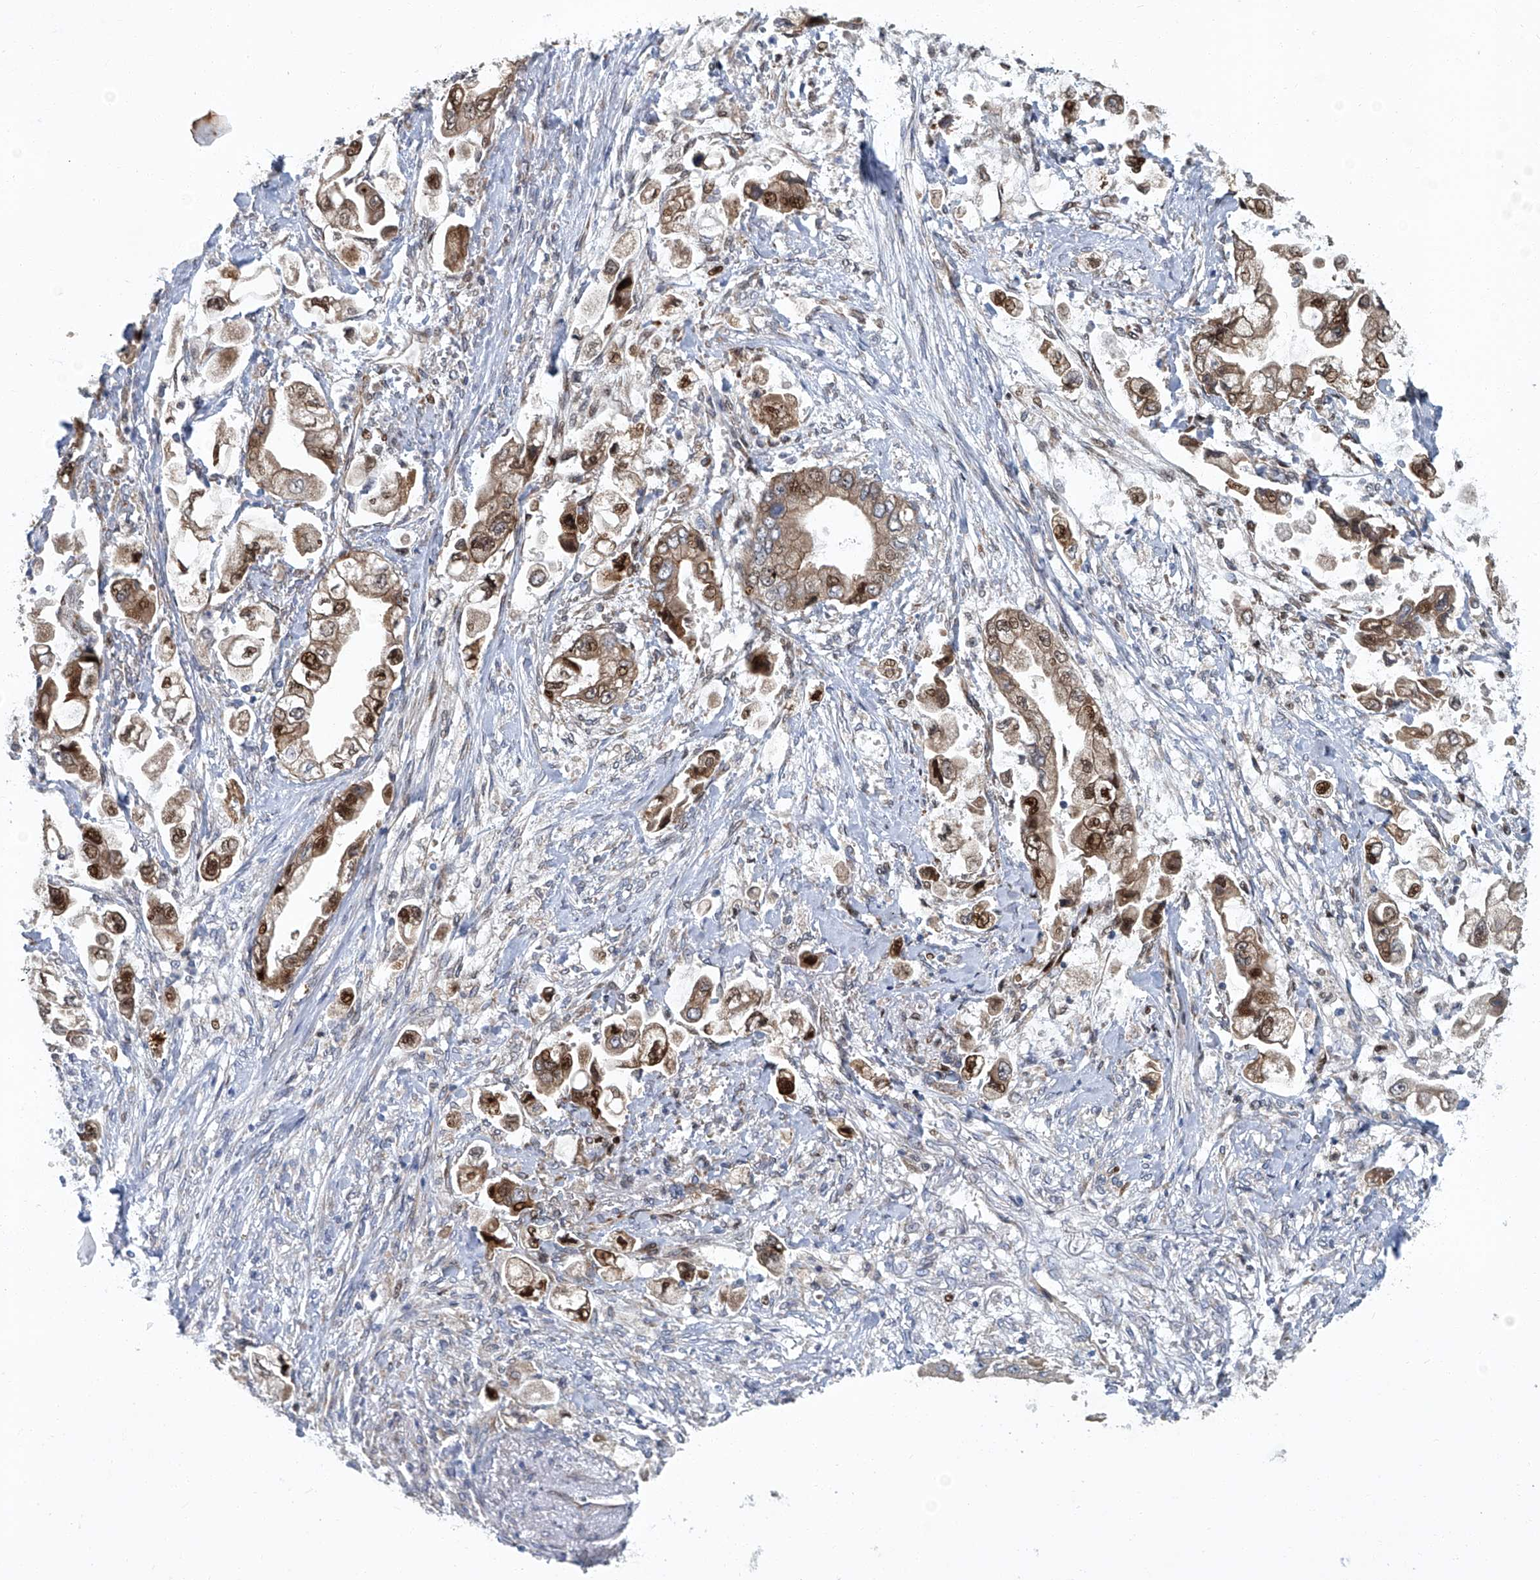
{"staining": {"intensity": "moderate", "quantity": ">75%", "location": "cytoplasmic/membranous,nuclear"}, "tissue": "stomach cancer", "cell_type": "Tumor cells", "image_type": "cancer", "snomed": [{"axis": "morphology", "description": "Adenocarcinoma, NOS"}, {"axis": "topography", "description": "Stomach"}], "caption": "Moderate cytoplasmic/membranous and nuclear staining is seen in approximately >75% of tumor cells in stomach cancer.", "gene": "GPR132", "patient": {"sex": "male", "age": 62}}